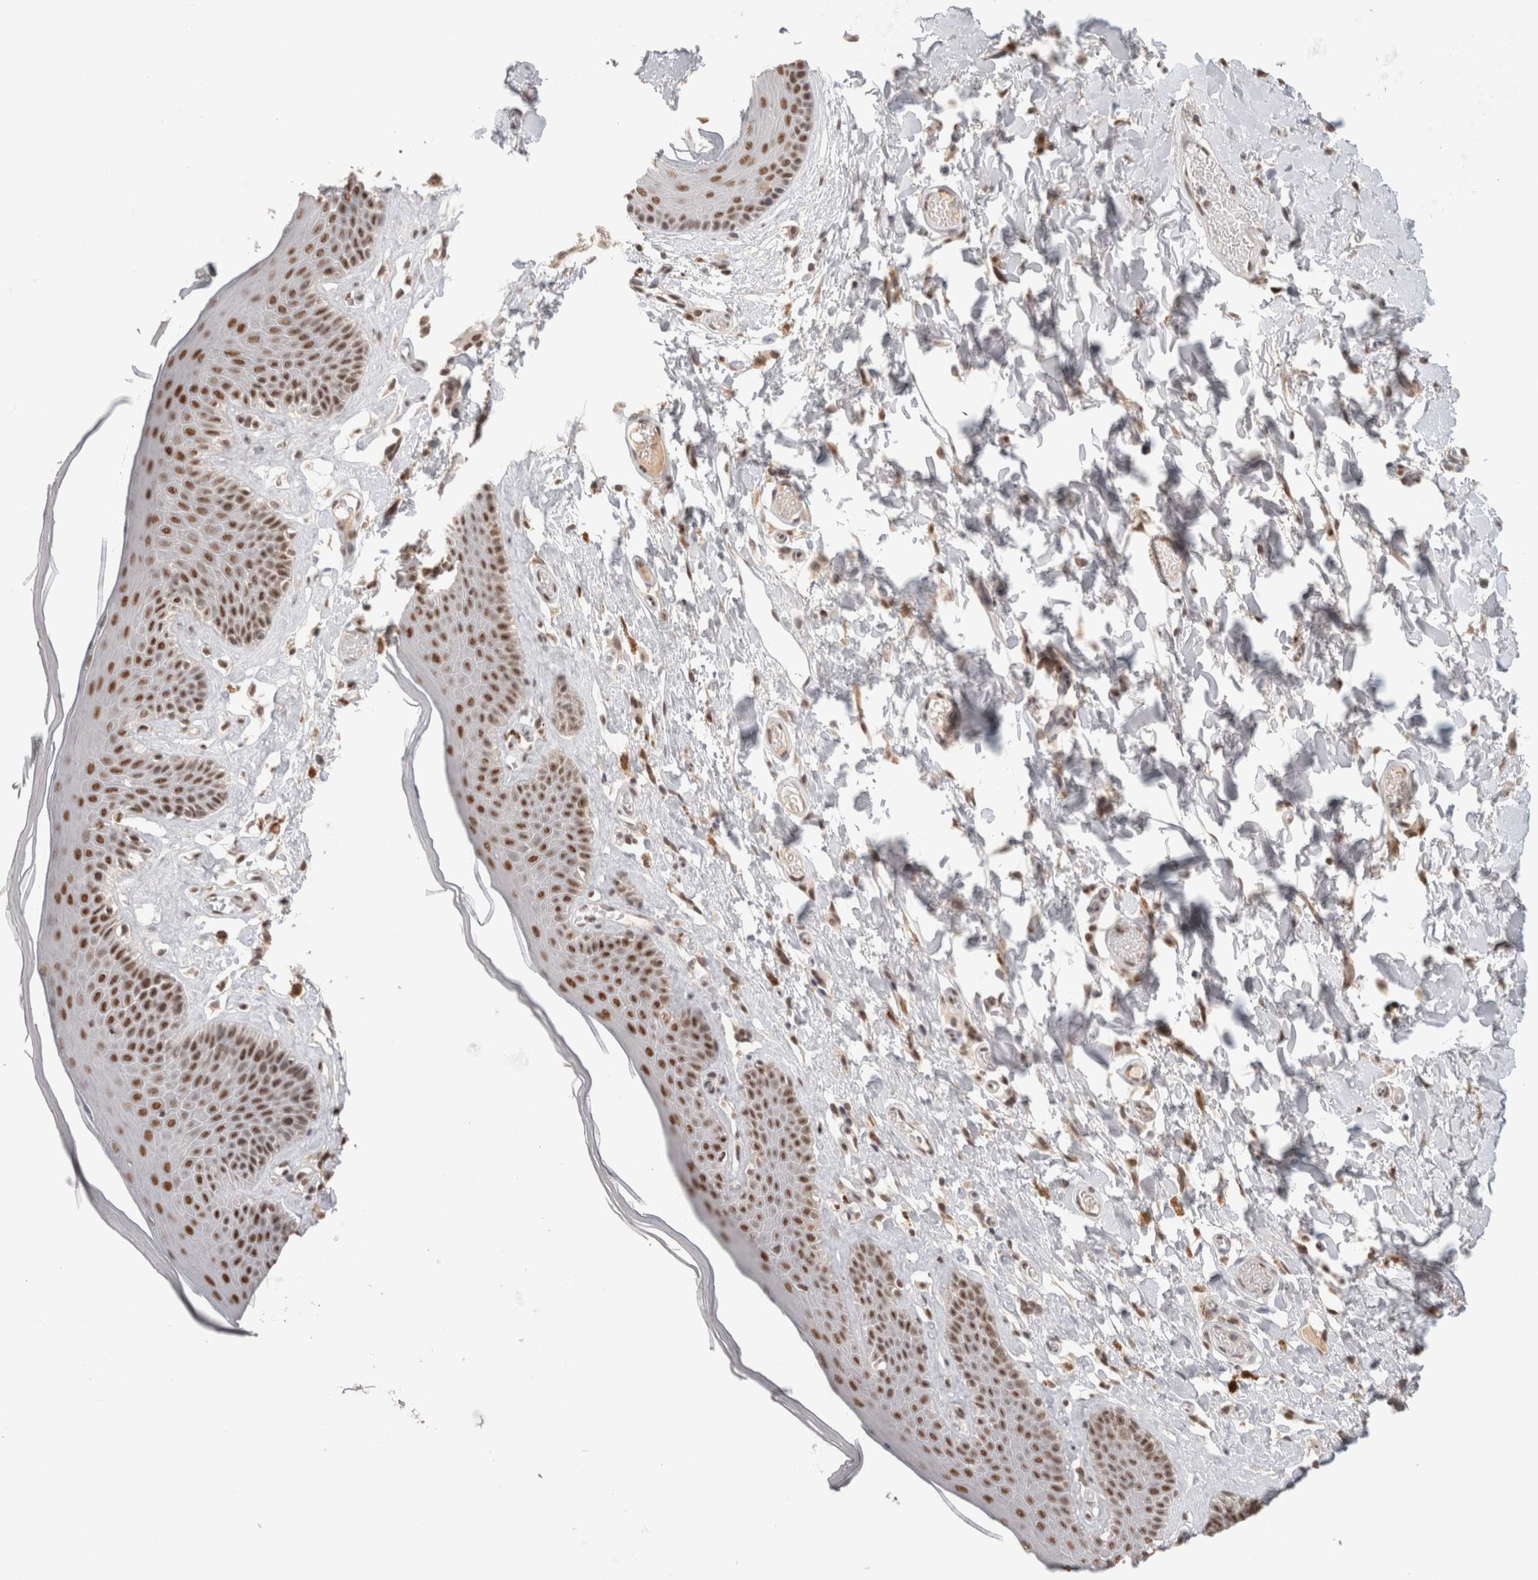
{"staining": {"intensity": "moderate", "quantity": "25%-75%", "location": "nuclear"}, "tissue": "skin", "cell_type": "Epidermal cells", "image_type": "normal", "snomed": [{"axis": "morphology", "description": "Normal tissue, NOS"}, {"axis": "topography", "description": "Vulva"}], "caption": "Normal skin reveals moderate nuclear staining in approximately 25%-75% of epidermal cells, visualized by immunohistochemistry.", "gene": "ZNF830", "patient": {"sex": "female", "age": 73}}